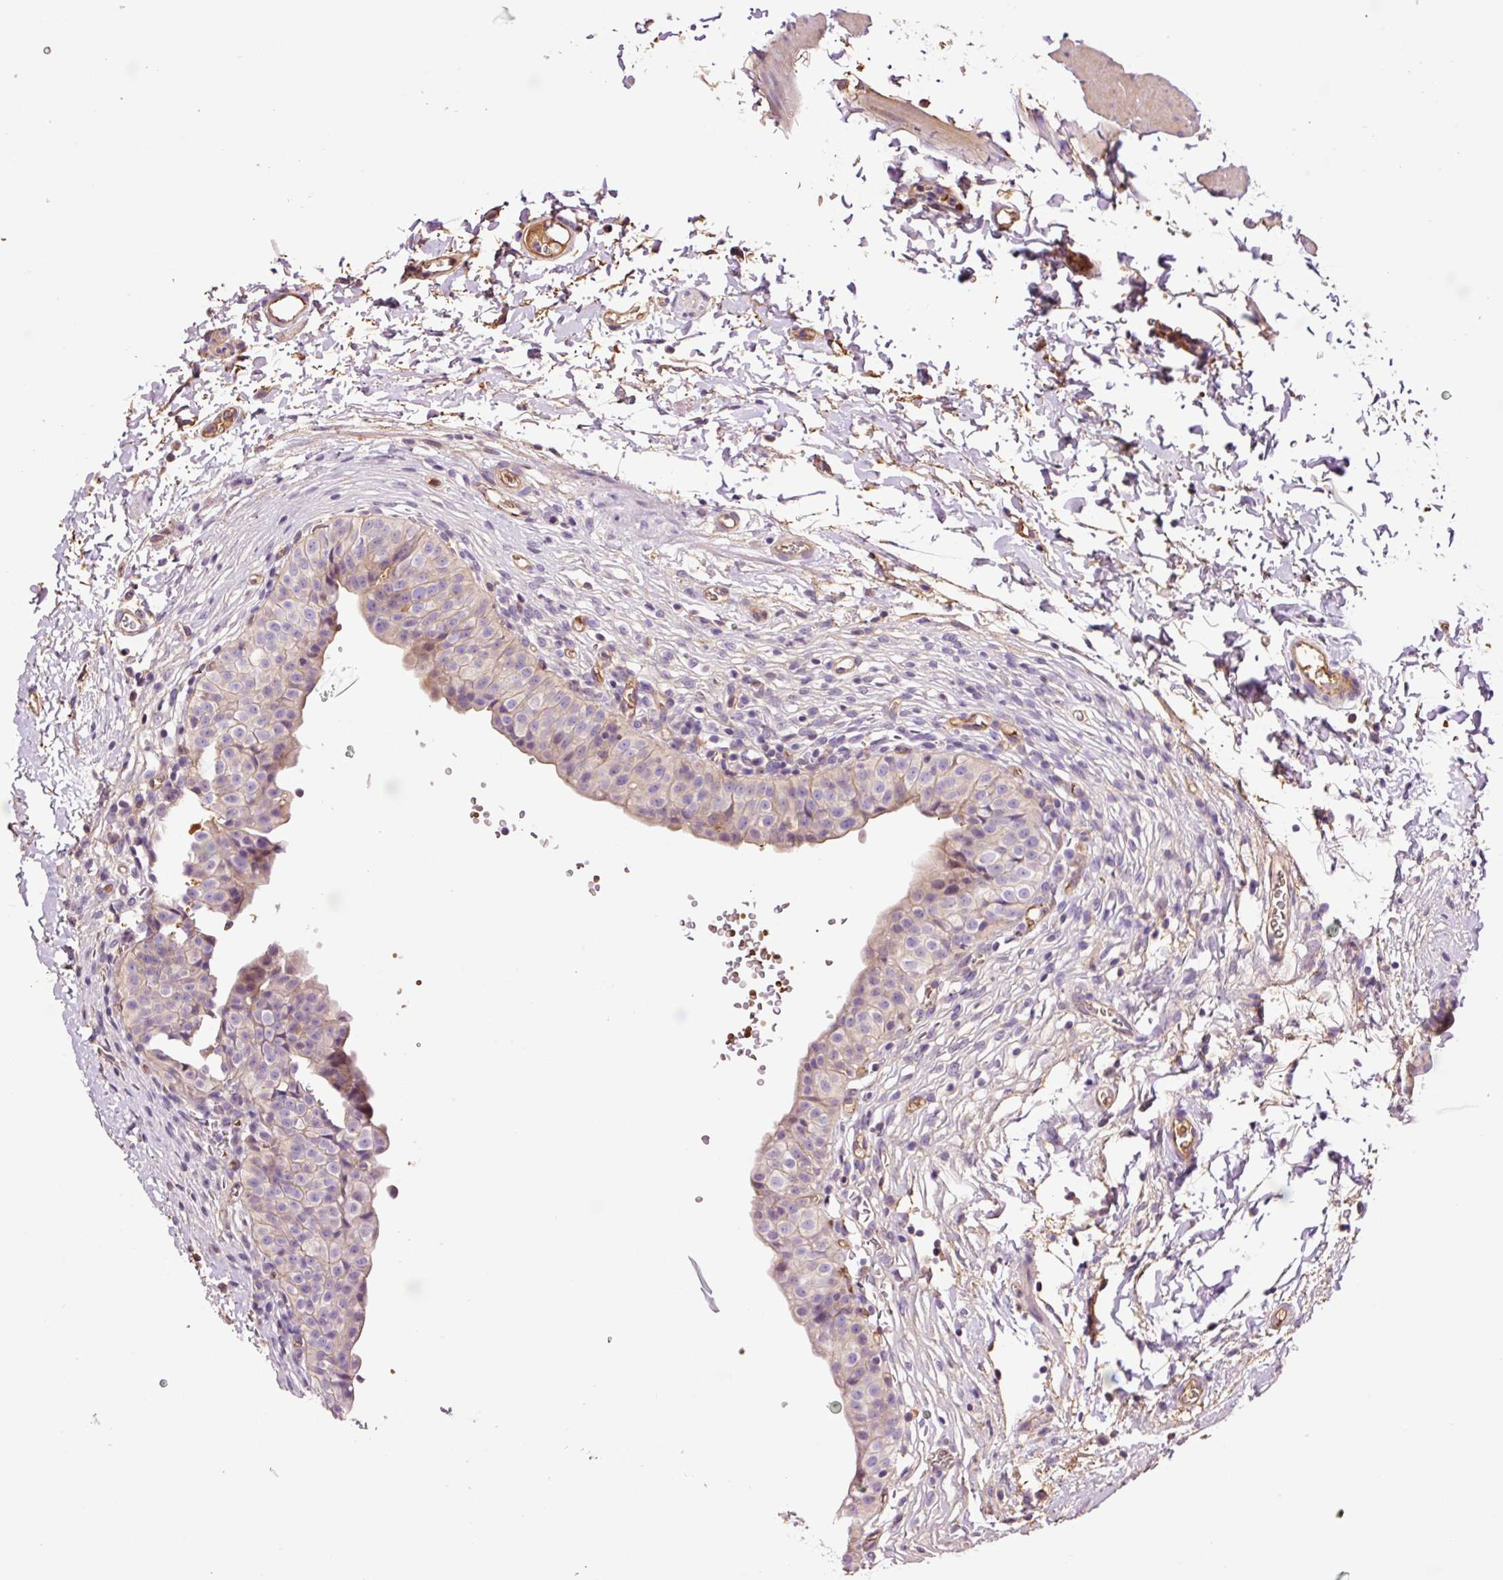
{"staining": {"intensity": "weak", "quantity": "25%-75%", "location": "cytoplasmic/membranous"}, "tissue": "urinary bladder", "cell_type": "Urothelial cells", "image_type": "normal", "snomed": [{"axis": "morphology", "description": "Normal tissue, NOS"}, {"axis": "topography", "description": "Urinary bladder"}, {"axis": "topography", "description": "Peripheral nerve tissue"}], "caption": "Immunohistochemistry of benign human urinary bladder displays low levels of weak cytoplasmic/membranous staining in about 25%-75% of urothelial cells.", "gene": "TMEM235", "patient": {"sex": "male", "age": 55}}